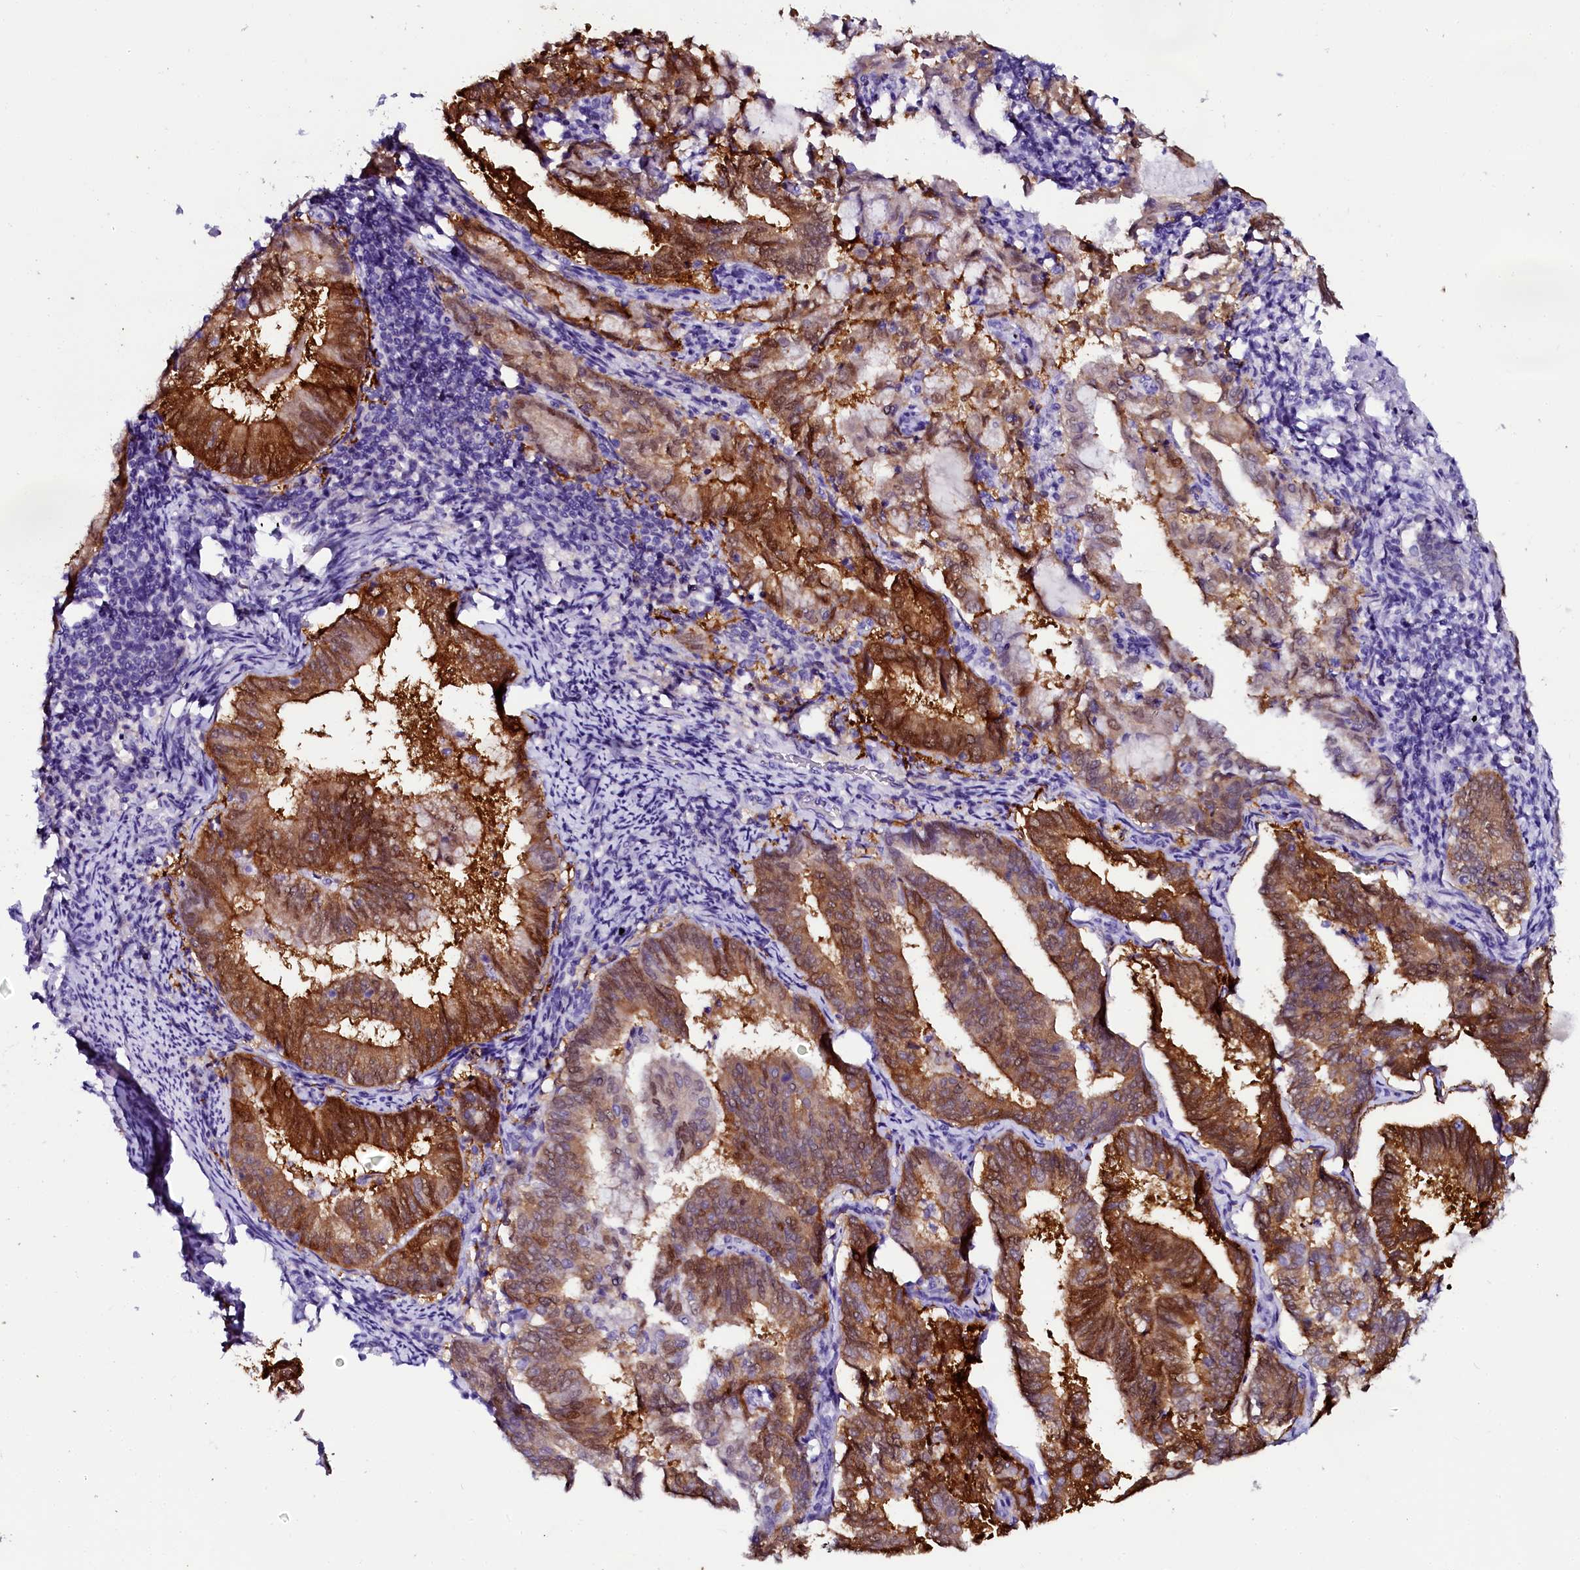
{"staining": {"intensity": "strong", "quantity": ">75%", "location": "cytoplasmic/membranous"}, "tissue": "endometrial cancer", "cell_type": "Tumor cells", "image_type": "cancer", "snomed": [{"axis": "morphology", "description": "Adenocarcinoma, NOS"}, {"axis": "topography", "description": "Endometrium"}], "caption": "The immunohistochemical stain shows strong cytoplasmic/membranous positivity in tumor cells of endometrial cancer tissue.", "gene": "SORD", "patient": {"sex": "female", "age": 80}}